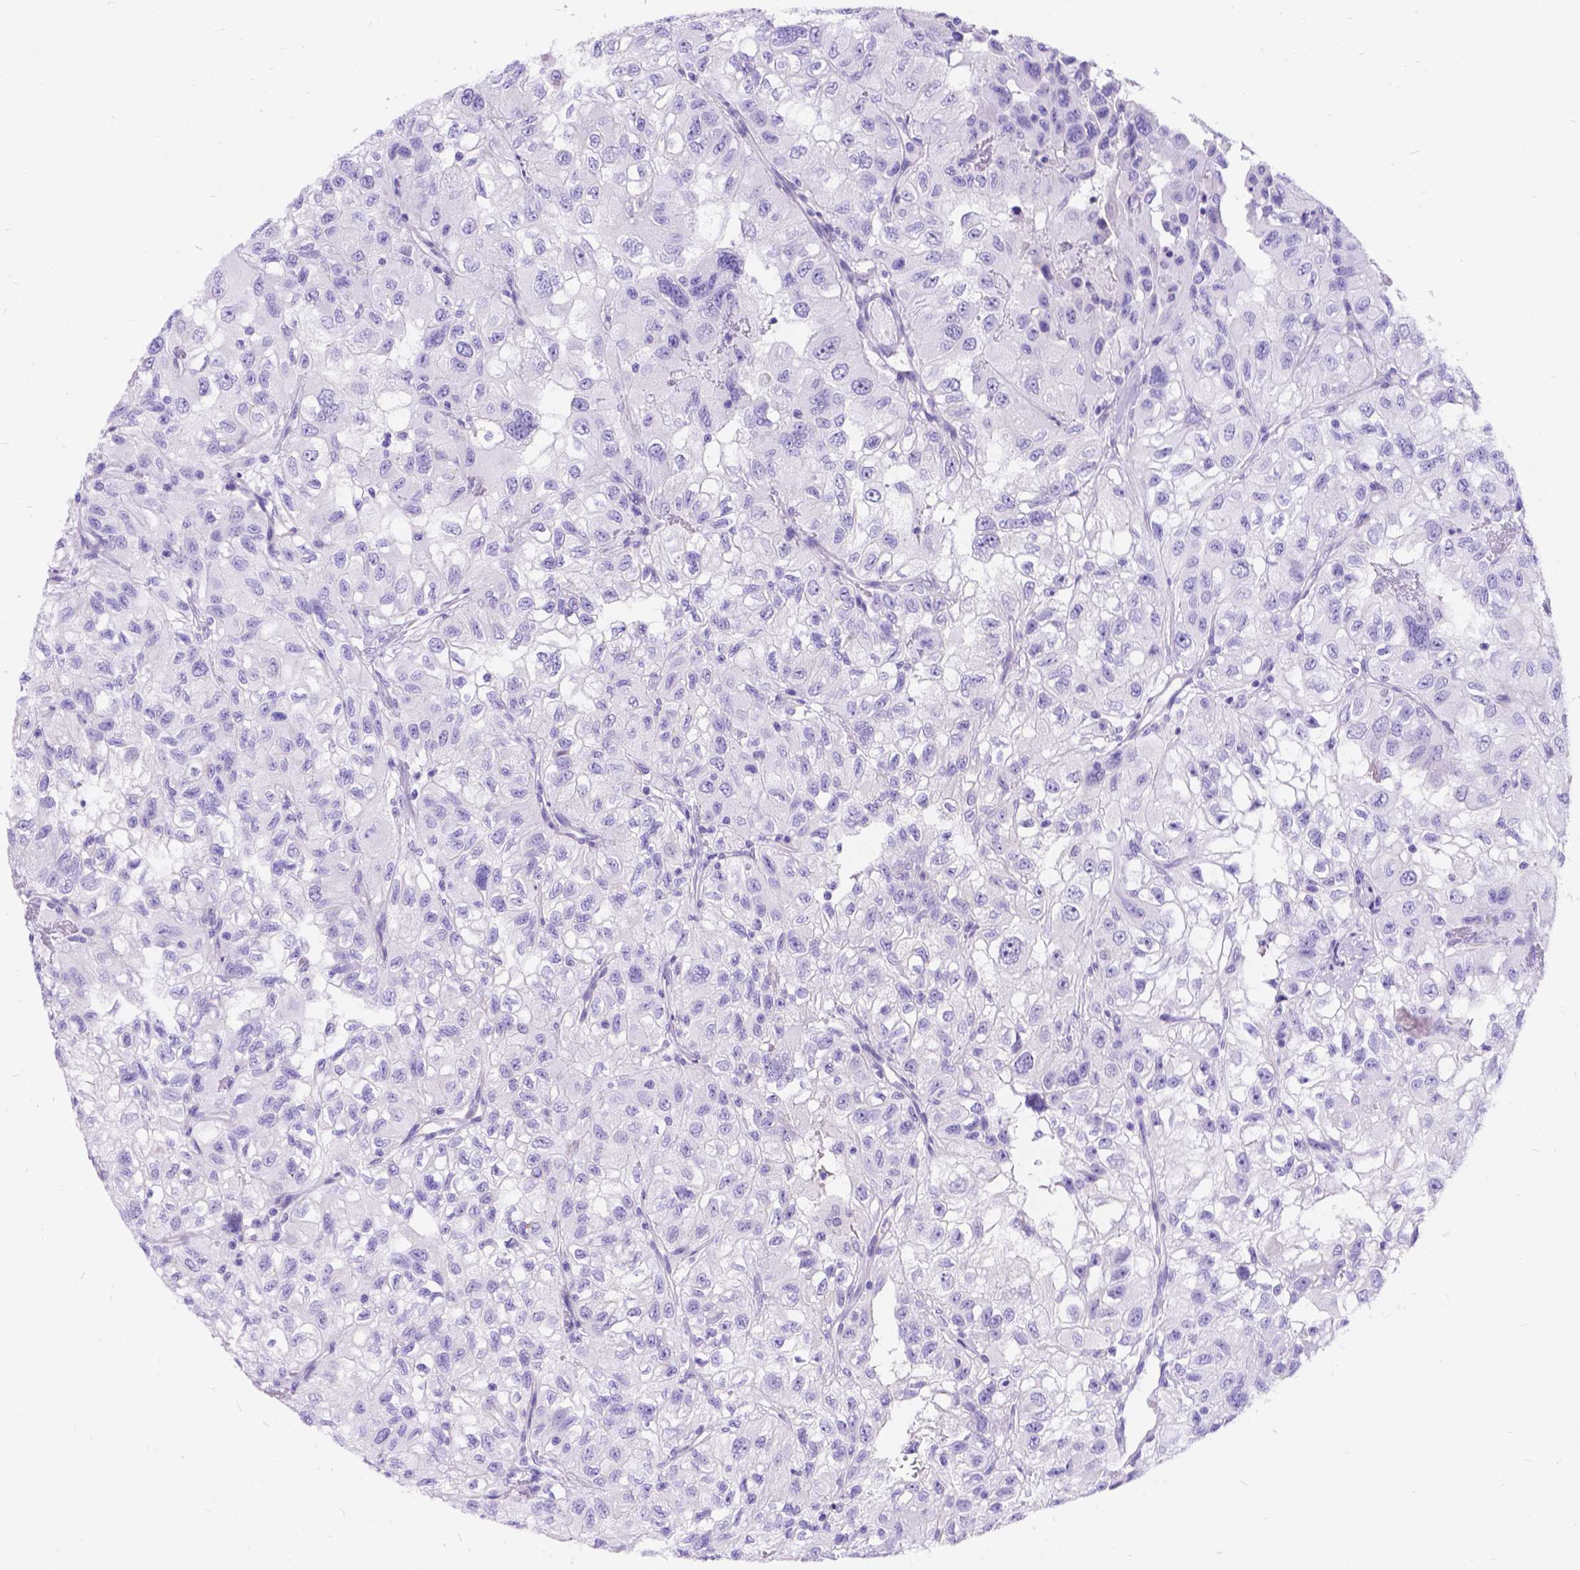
{"staining": {"intensity": "negative", "quantity": "none", "location": "none"}, "tissue": "renal cancer", "cell_type": "Tumor cells", "image_type": "cancer", "snomed": [{"axis": "morphology", "description": "Adenocarcinoma, NOS"}, {"axis": "topography", "description": "Kidney"}], "caption": "A high-resolution histopathology image shows IHC staining of renal adenocarcinoma, which displays no significant staining in tumor cells.", "gene": "PALS1", "patient": {"sex": "male", "age": 64}}